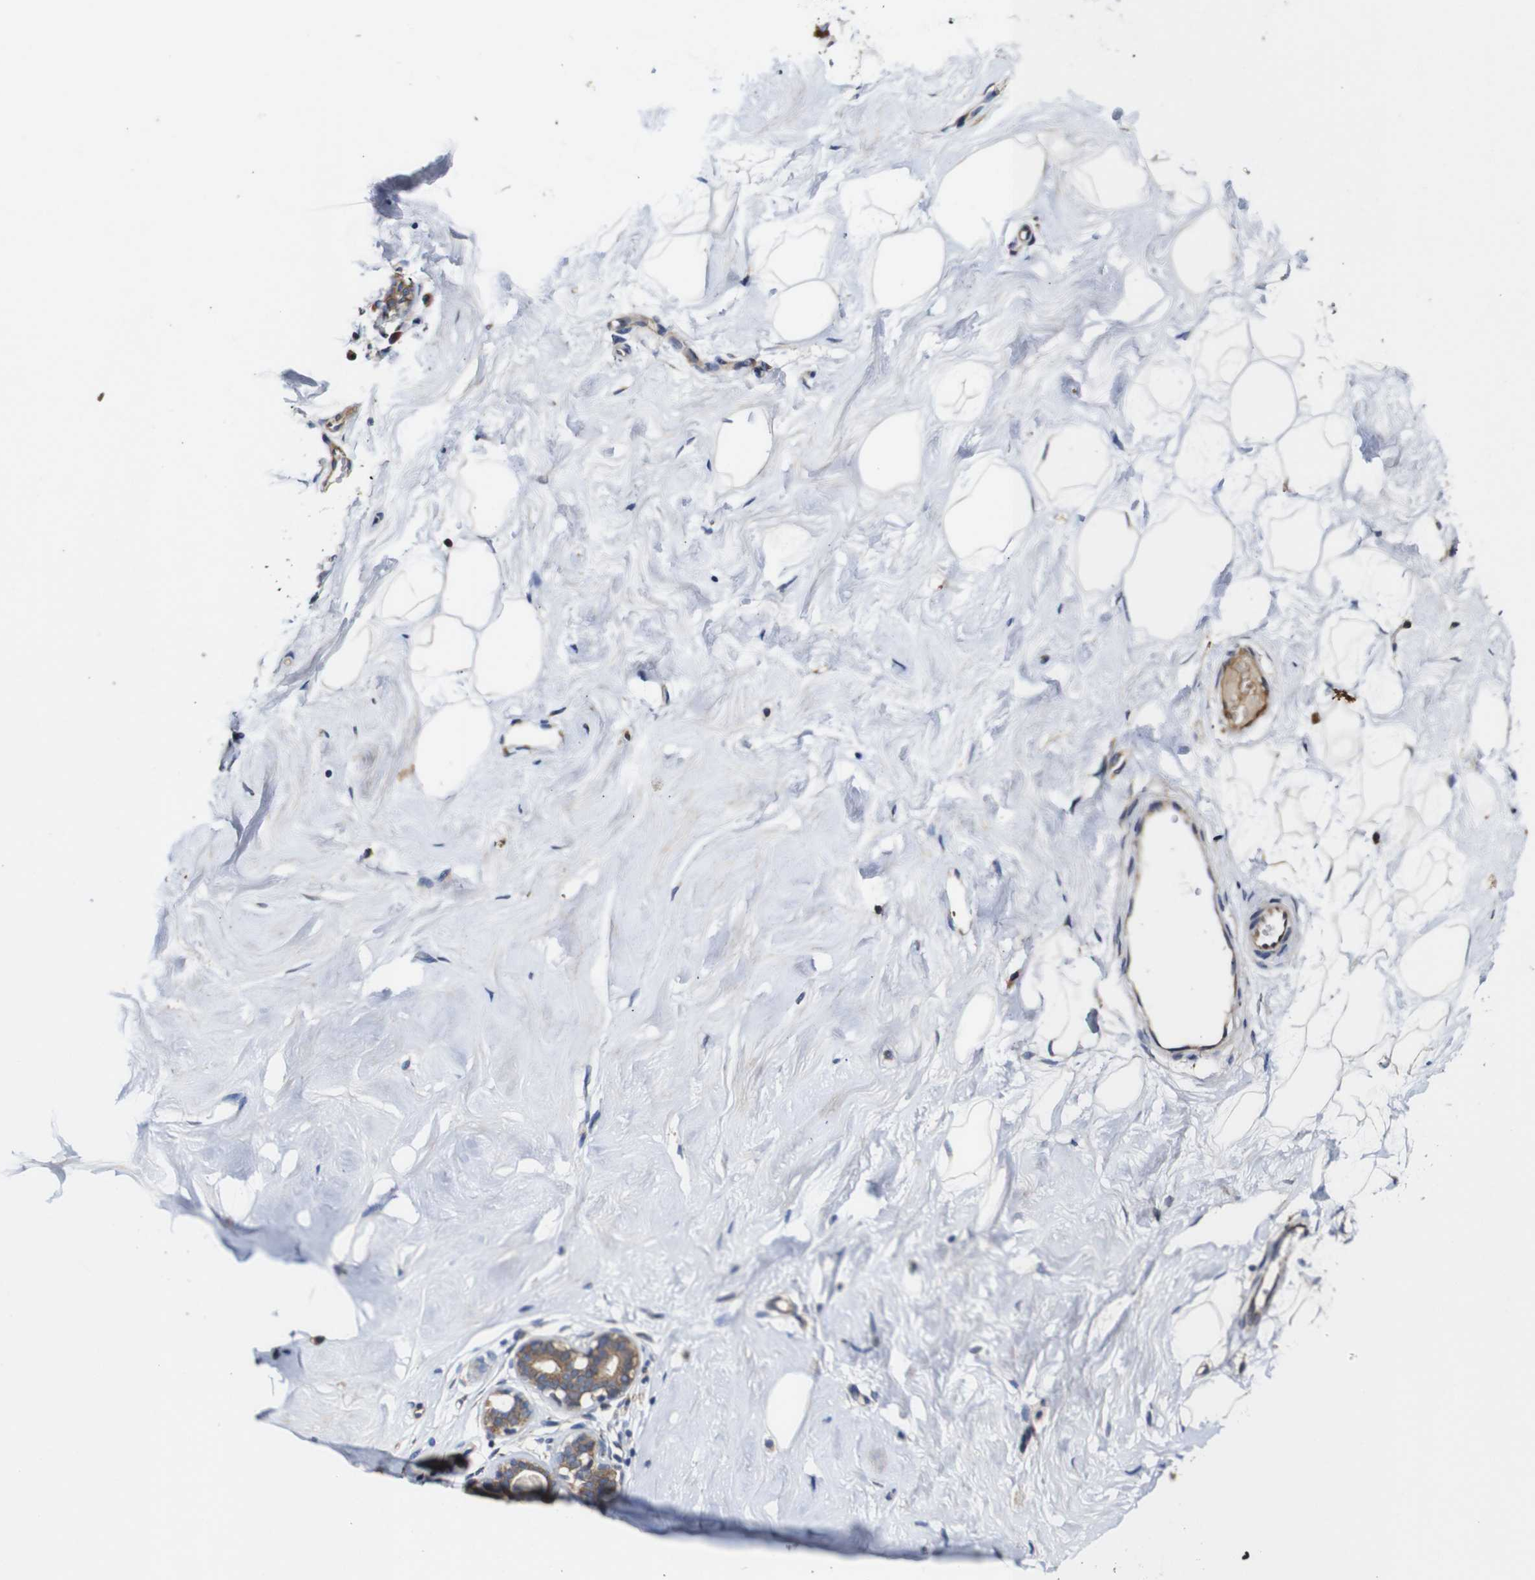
{"staining": {"intensity": "negative", "quantity": "none", "location": "none"}, "tissue": "breast", "cell_type": "Adipocytes", "image_type": "normal", "snomed": [{"axis": "morphology", "description": "Normal tissue, NOS"}, {"axis": "topography", "description": "Breast"}], "caption": "A photomicrograph of human breast is negative for staining in adipocytes. (DAB IHC with hematoxylin counter stain).", "gene": "CLCC1", "patient": {"sex": "female", "age": 23}}